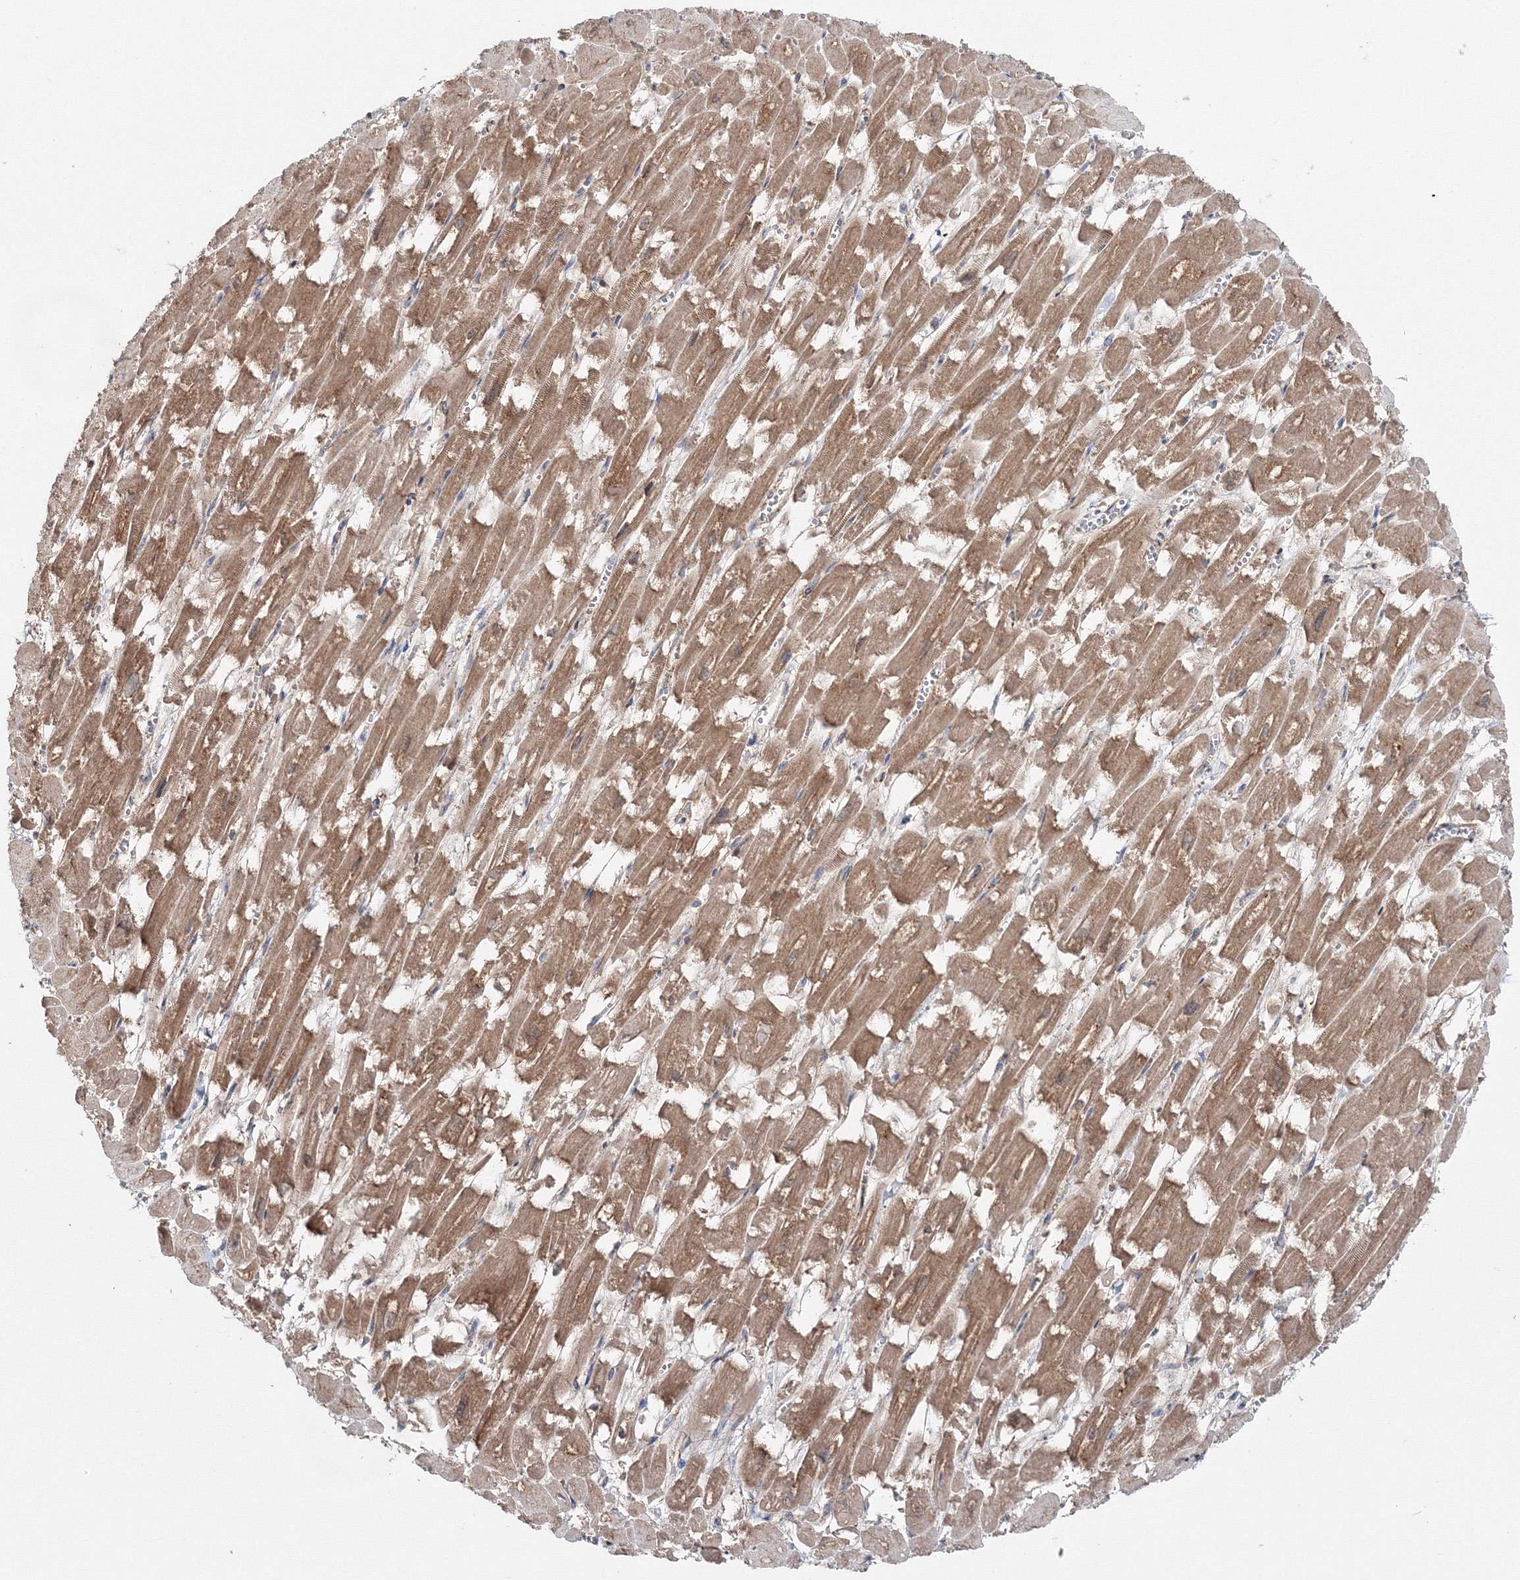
{"staining": {"intensity": "moderate", "quantity": ">75%", "location": "cytoplasmic/membranous"}, "tissue": "heart muscle", "cell_type": "Cardiomyocytes", "image_type": "normal", "snomed": [{"axis": "morphology", "description": "Normal tissue, NOS"}, {"axis": "topography", "description": "Heart"}], "caption": "Brown immunohistochemical staining in unremarkable heart muscle exhibits moderate cytoplasmic/membranous staining in about >75% of cardiomyocytes.", "gene": "PEX13", "patient": {"sex": "male", "age": 54}}